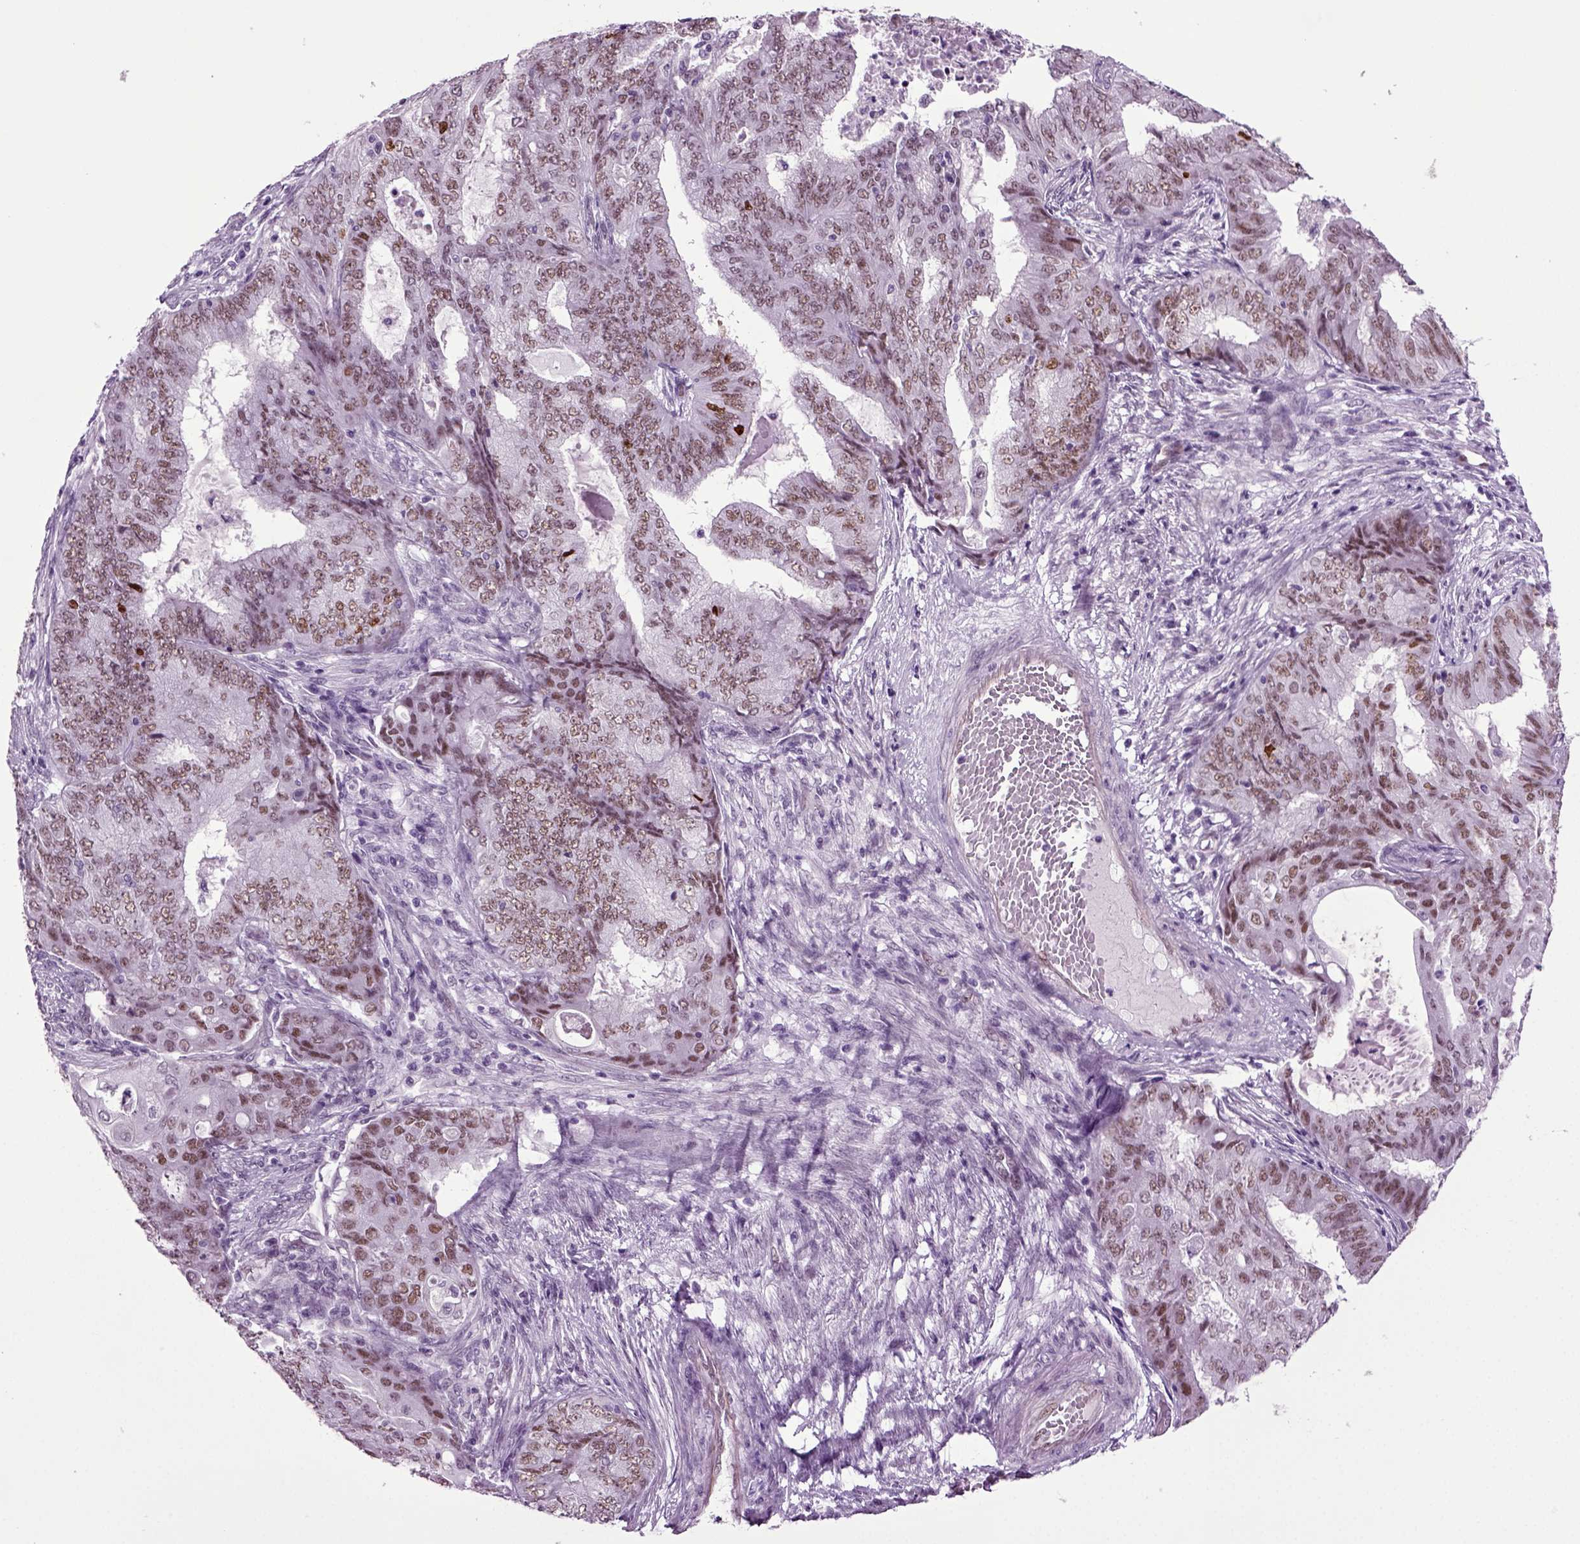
{"staining": {"intensity": "moderate", "quantity": "25%-75%", "location": "nuclear"}, "tissue": "endometrial cancer", "cell_type": "Tumor cells", "image_type": "cancer", "snomed": [{"axis": "morphology", "description": "Adenocarcinoma, NOS"}, {"axis": "topography", "description": "Endometrium"}], "caption": "This is a photomicrograph of IHC staining of endometrial cancer, which shows moderate expression in the nuclear of tumor cells.", "gene": "RFX3", "patient": {"sex": "female", "age": 62}}